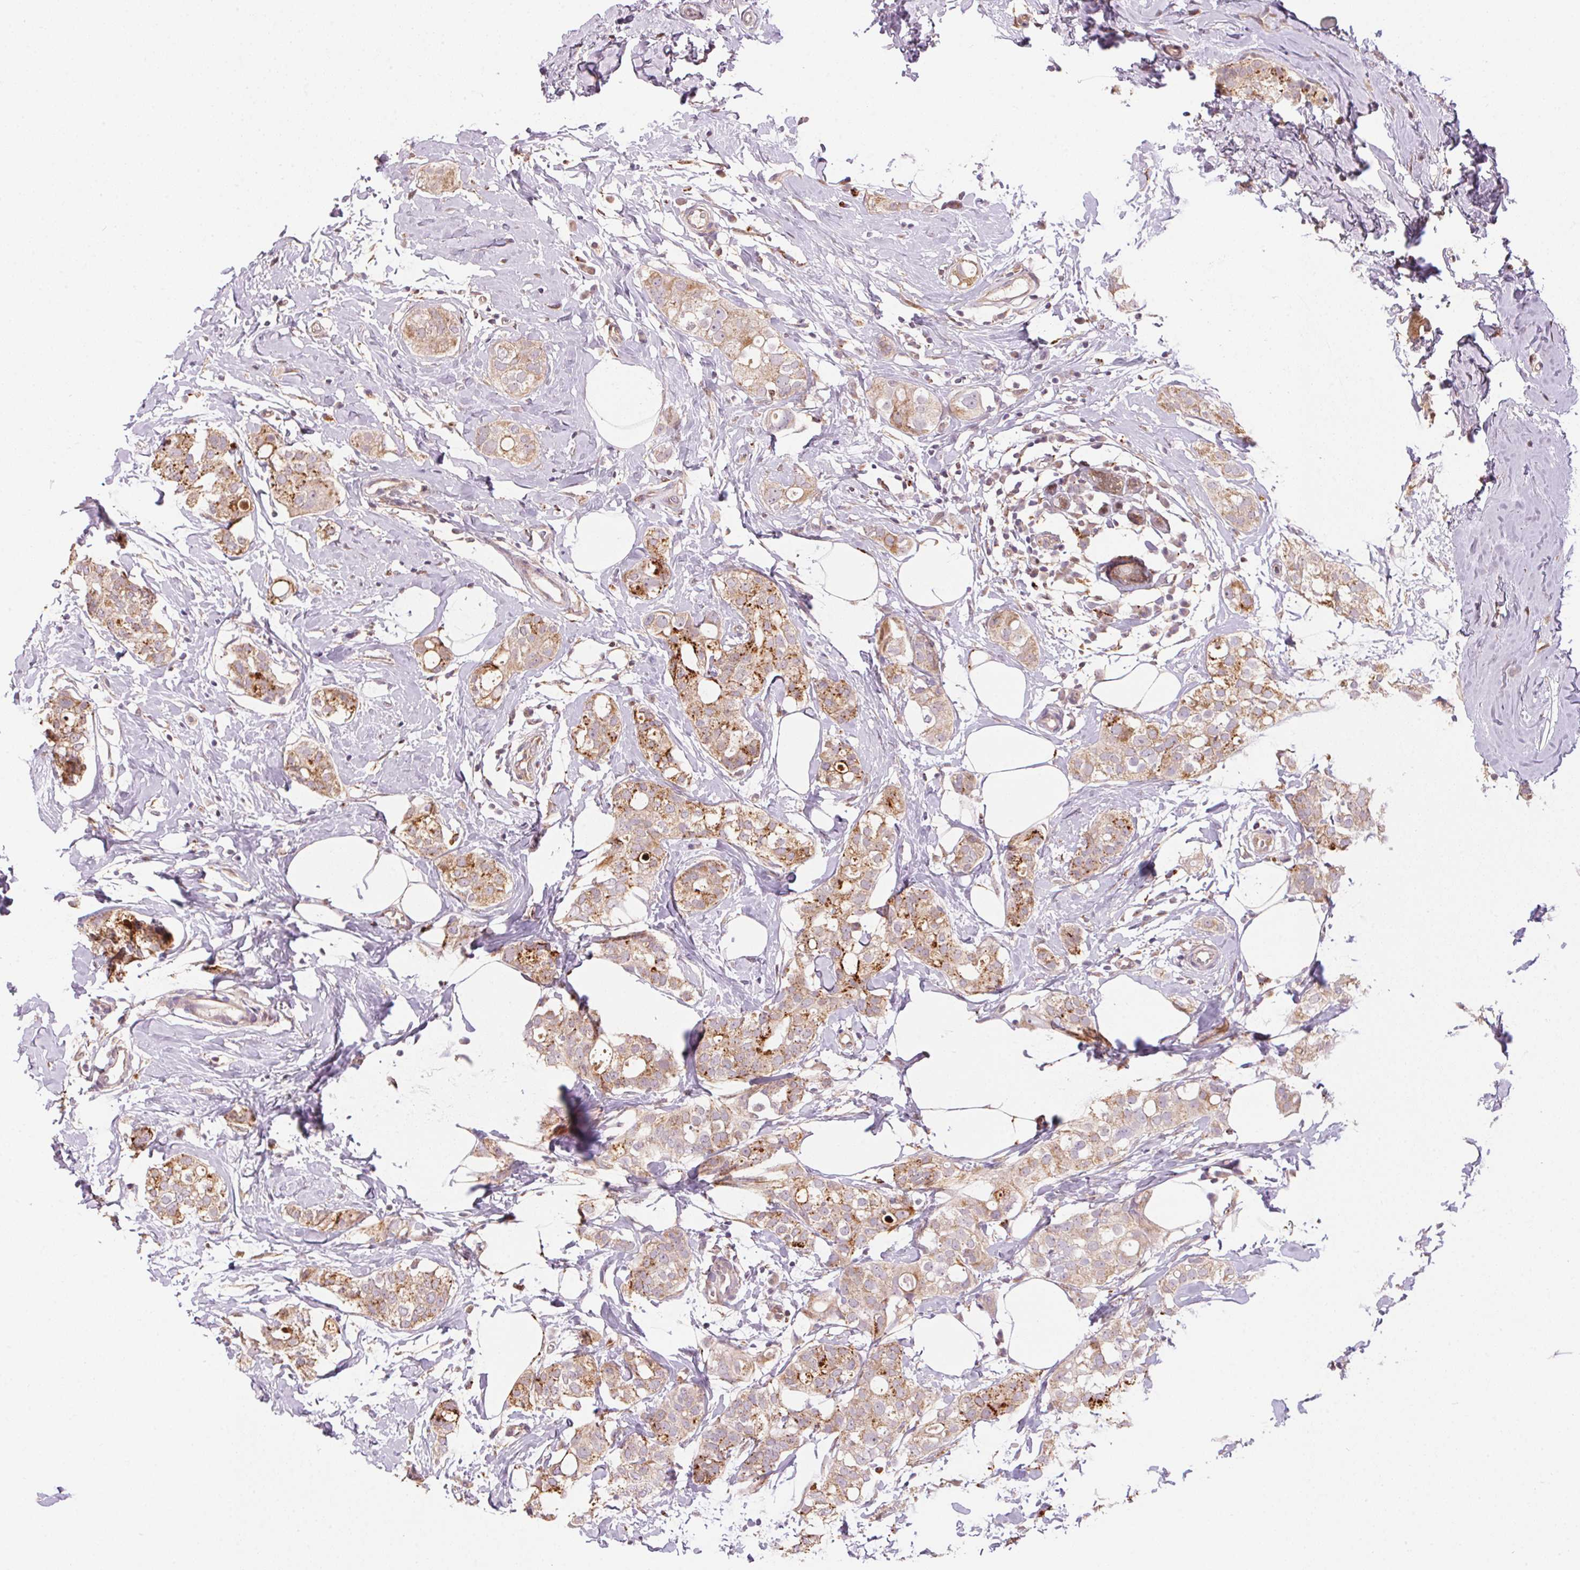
{"staining": {"intensity": "moderate", "quantity": "25%-75%", "location": "cytoplasmic/membranous"}, "tissue": "breast cancer", "cell_type": "Tumor cells", "image_type": "cancer", "snomed": [{"axis": "morphology", "description": "Duct carcinoma"}, {"axis": "topography", "description": "Breast"}], "caption": "The histopathology image exhibits immunohistochemical staining of invasive ductal carcinoma (breast). There is moderate cytoplasmic/membranous expression is present in approximately 25%-75% of tumor cells. Immunohistochemistry stains the protein in brown and the nuclei are stained blue.", "gene": "ADH5", "patient": {"sex": "female", "age": 40}}